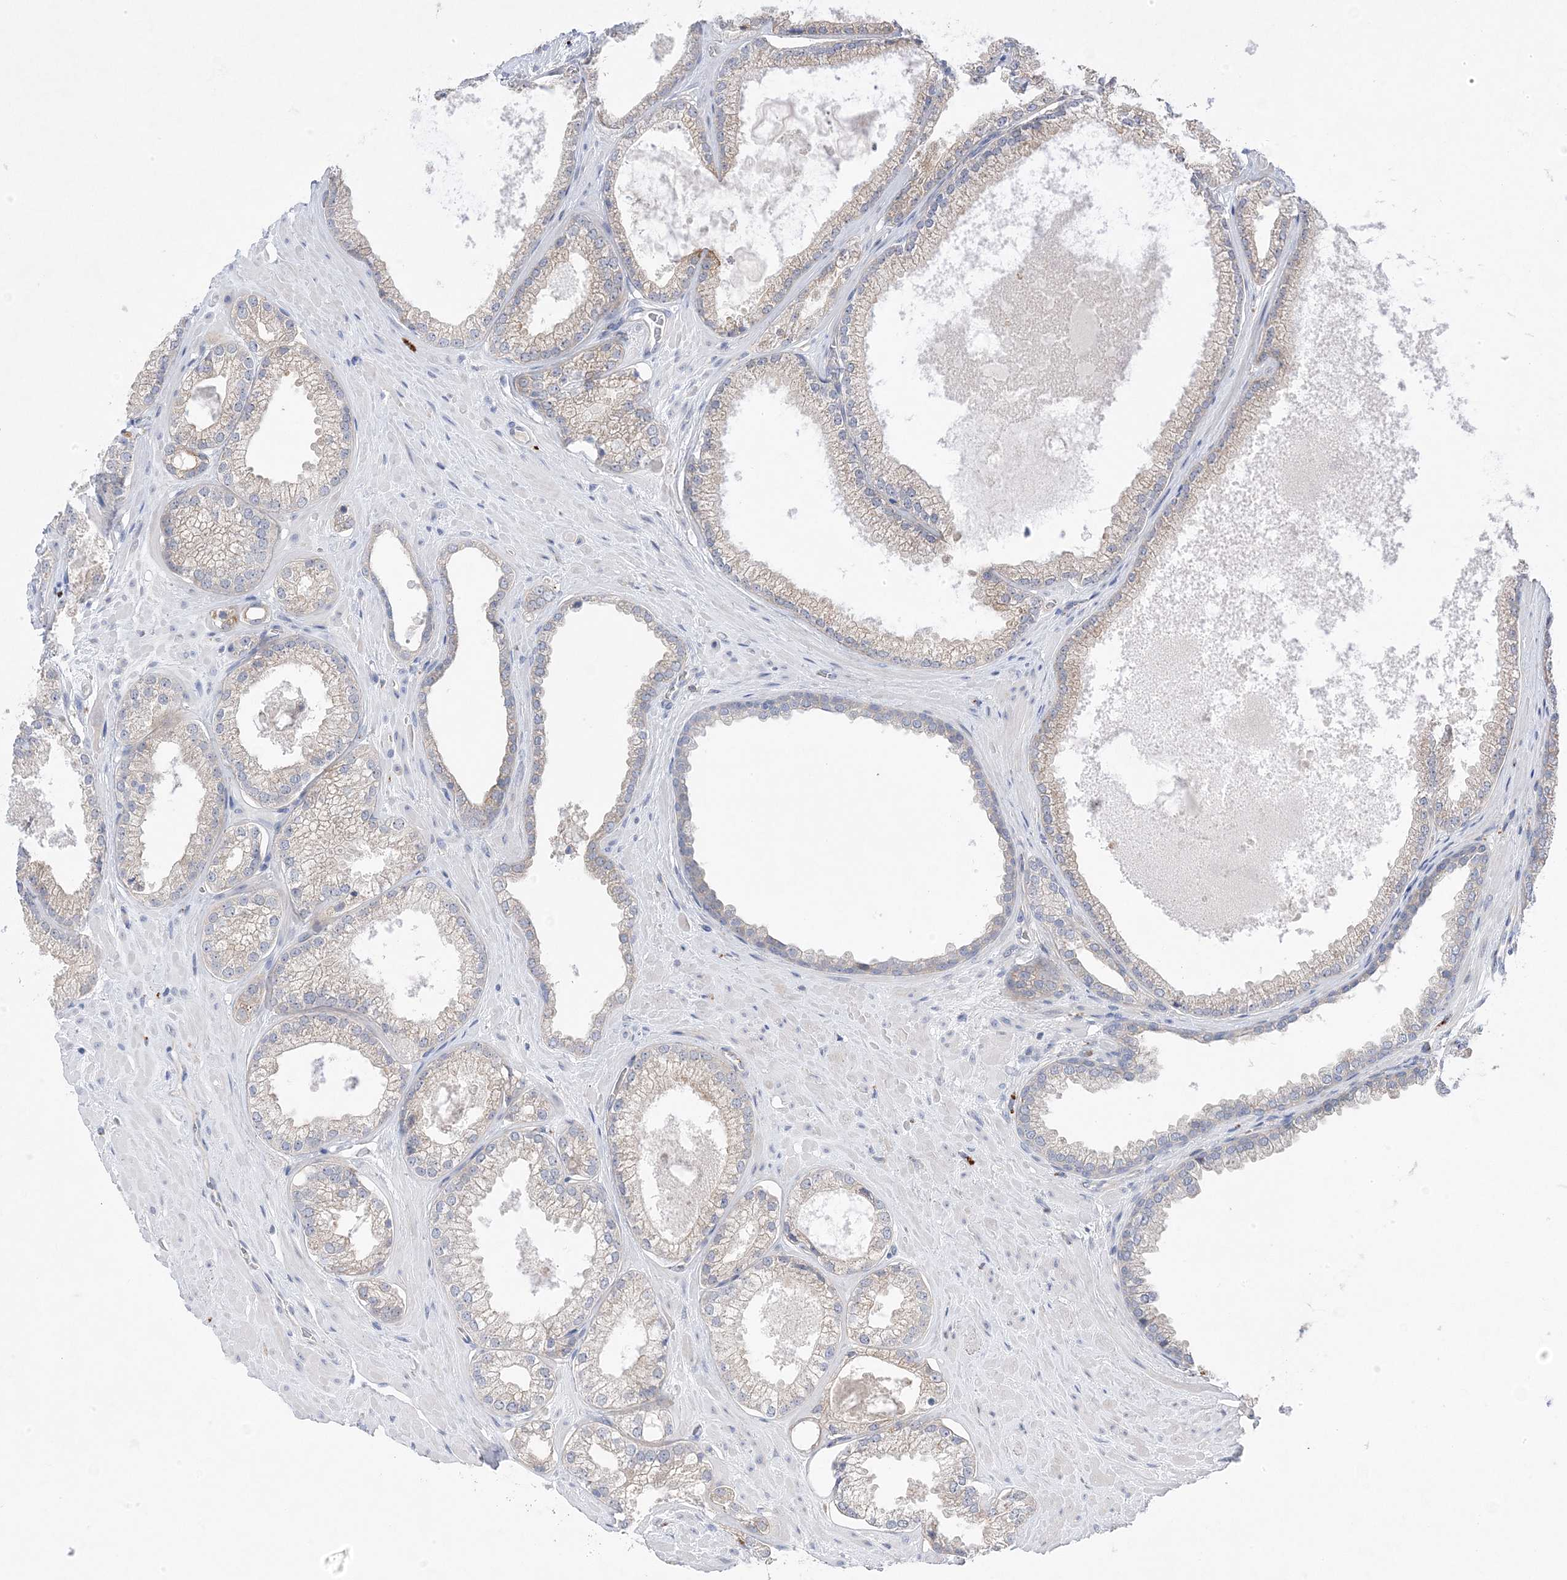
{"staining": {"intensity": "negative", "quantity": "none", "location": "none"}, "tissue": "prostate cancer", "cell_type": "Tumor cells", "image_type": "cancer", "snomed": [{"axis": "morphology", "description": "Adenocarcinoma, Low grade"}, {"axis": "topography", "description": "Prostate"}], "caption": "Immunohistochemical staining of human adenocarcinoma (low-grade) (prostate) displays no significant staining in tumor cells.", "gene": "ANAPC1", "patient": {"sex": "male", "age": 62}}